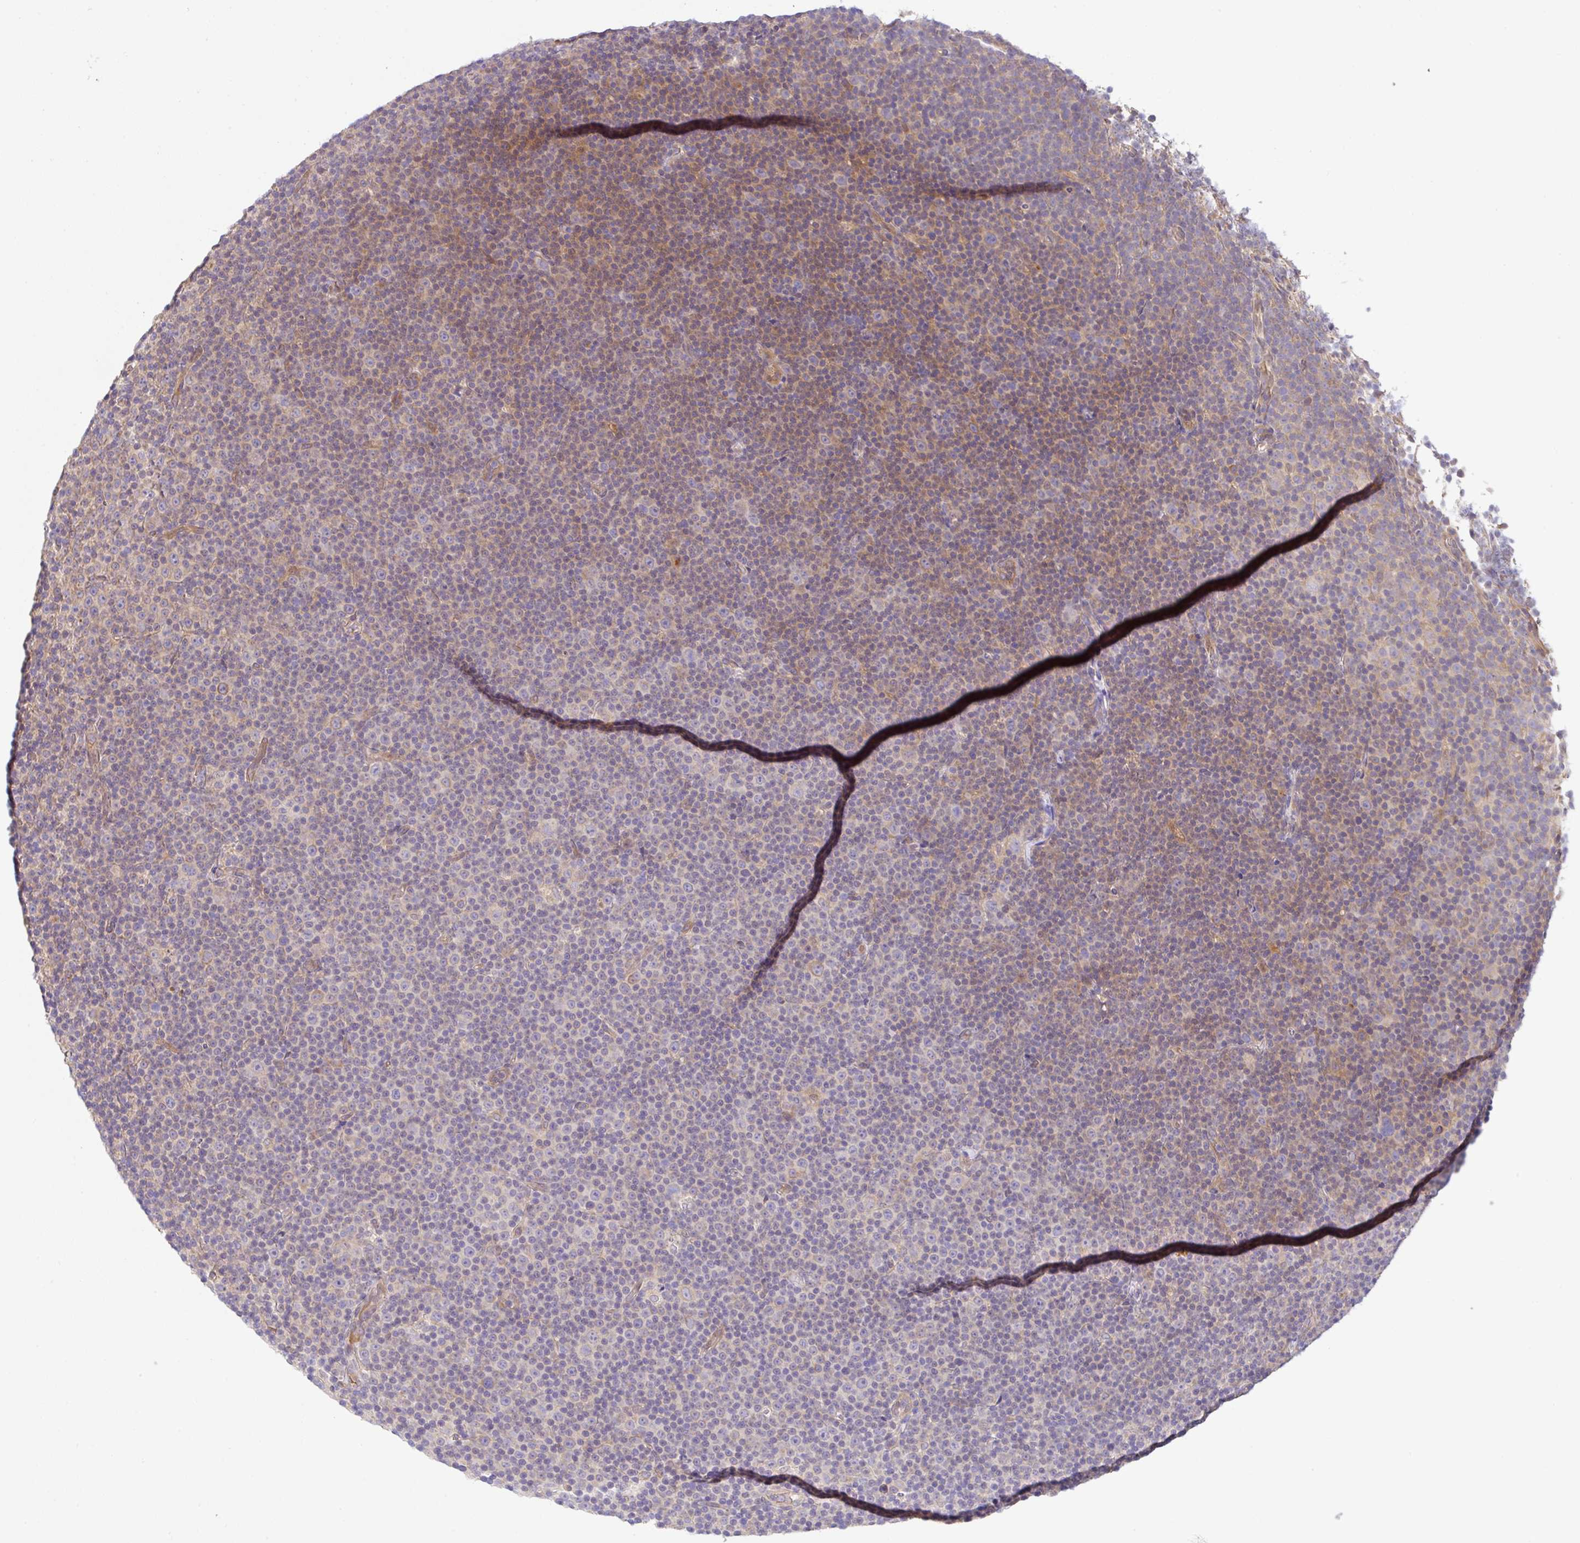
{"staining": {"intensity": "weak", "quantity": "<25%", "location": "cytoplasmic/membranous"}, "tissue": "lymphoma", "cell_type": "Tumor cells", "image_type": "cancer", "snomed": [{"axis": "morphology", "description": "Malignant lymphoma, non-Hodgkin's type, Low grade"}, {"axis": "topography", "description": "Lymph node"}], "caption": "High magnification brightfield microscopy of lymphoma stained with DAB (brown) and counterstained with hematoxylin (blue): tumor cells show no significant staining.", "gene": "UBE4A", "patient": {"sex": "female", "age": 67}}